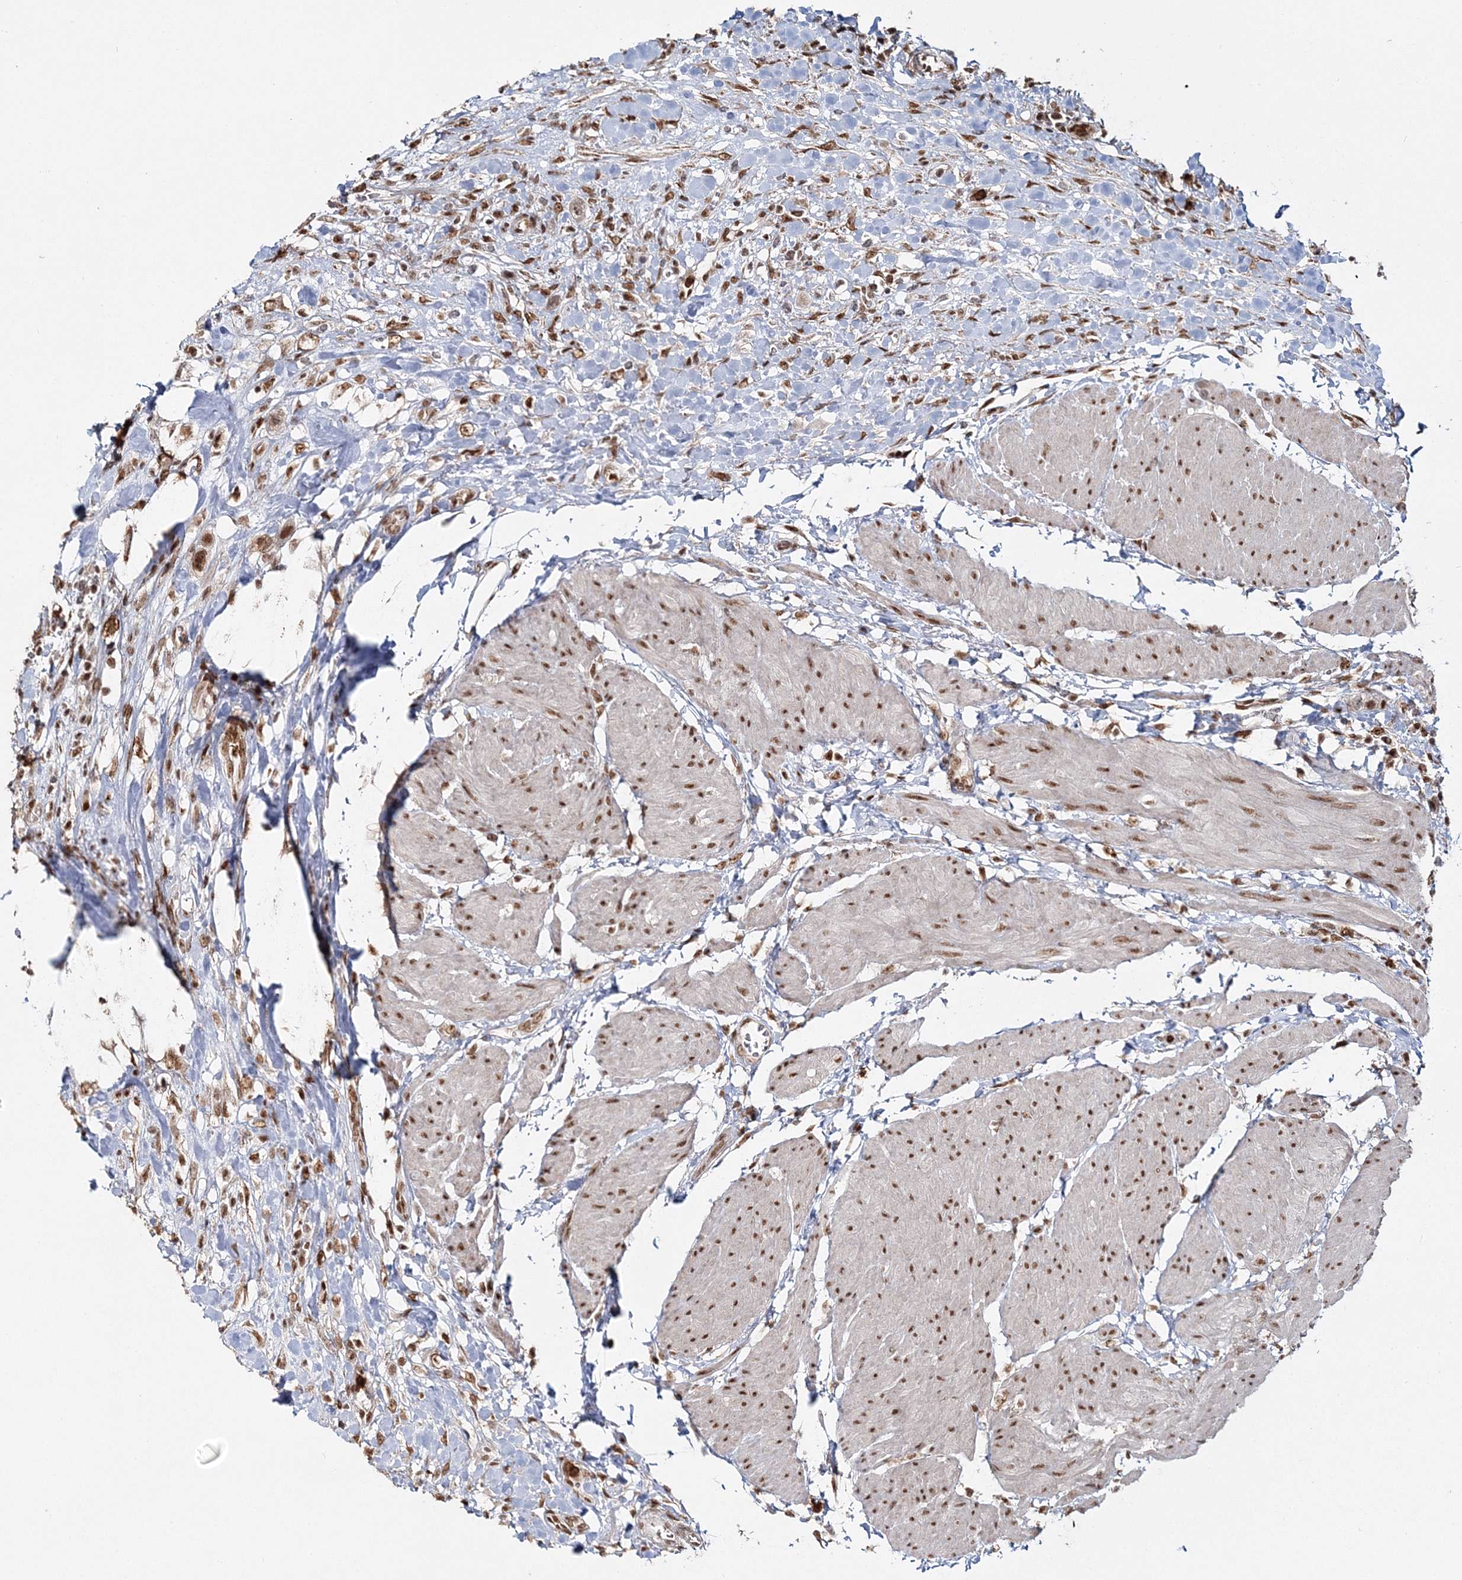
{"staining": {"intensity": "moderate", "quantity": ">75%", "location": "nuclear"}, "tissue": "urothelial cancer", "cell_type": "Tumor cells", "image_type": "cancer", "snomed": [{"axis": "morphology", "description": "Urothelial carcinoma, High grade"}, {"axis": "topography", "description": "Urinary bladder"}], "caption": "Immunohistochemistry micrograph of neoplastic tissue: urothelial cancer stained using immunohistochemistry (IHC) shows medium levels of moderate protein expression localized specifically in the nuclear of tumor cells, appearing as a nuclear brown color.", "gene": "QRICH1", "patient": {"sex": "male", "age": 50}}